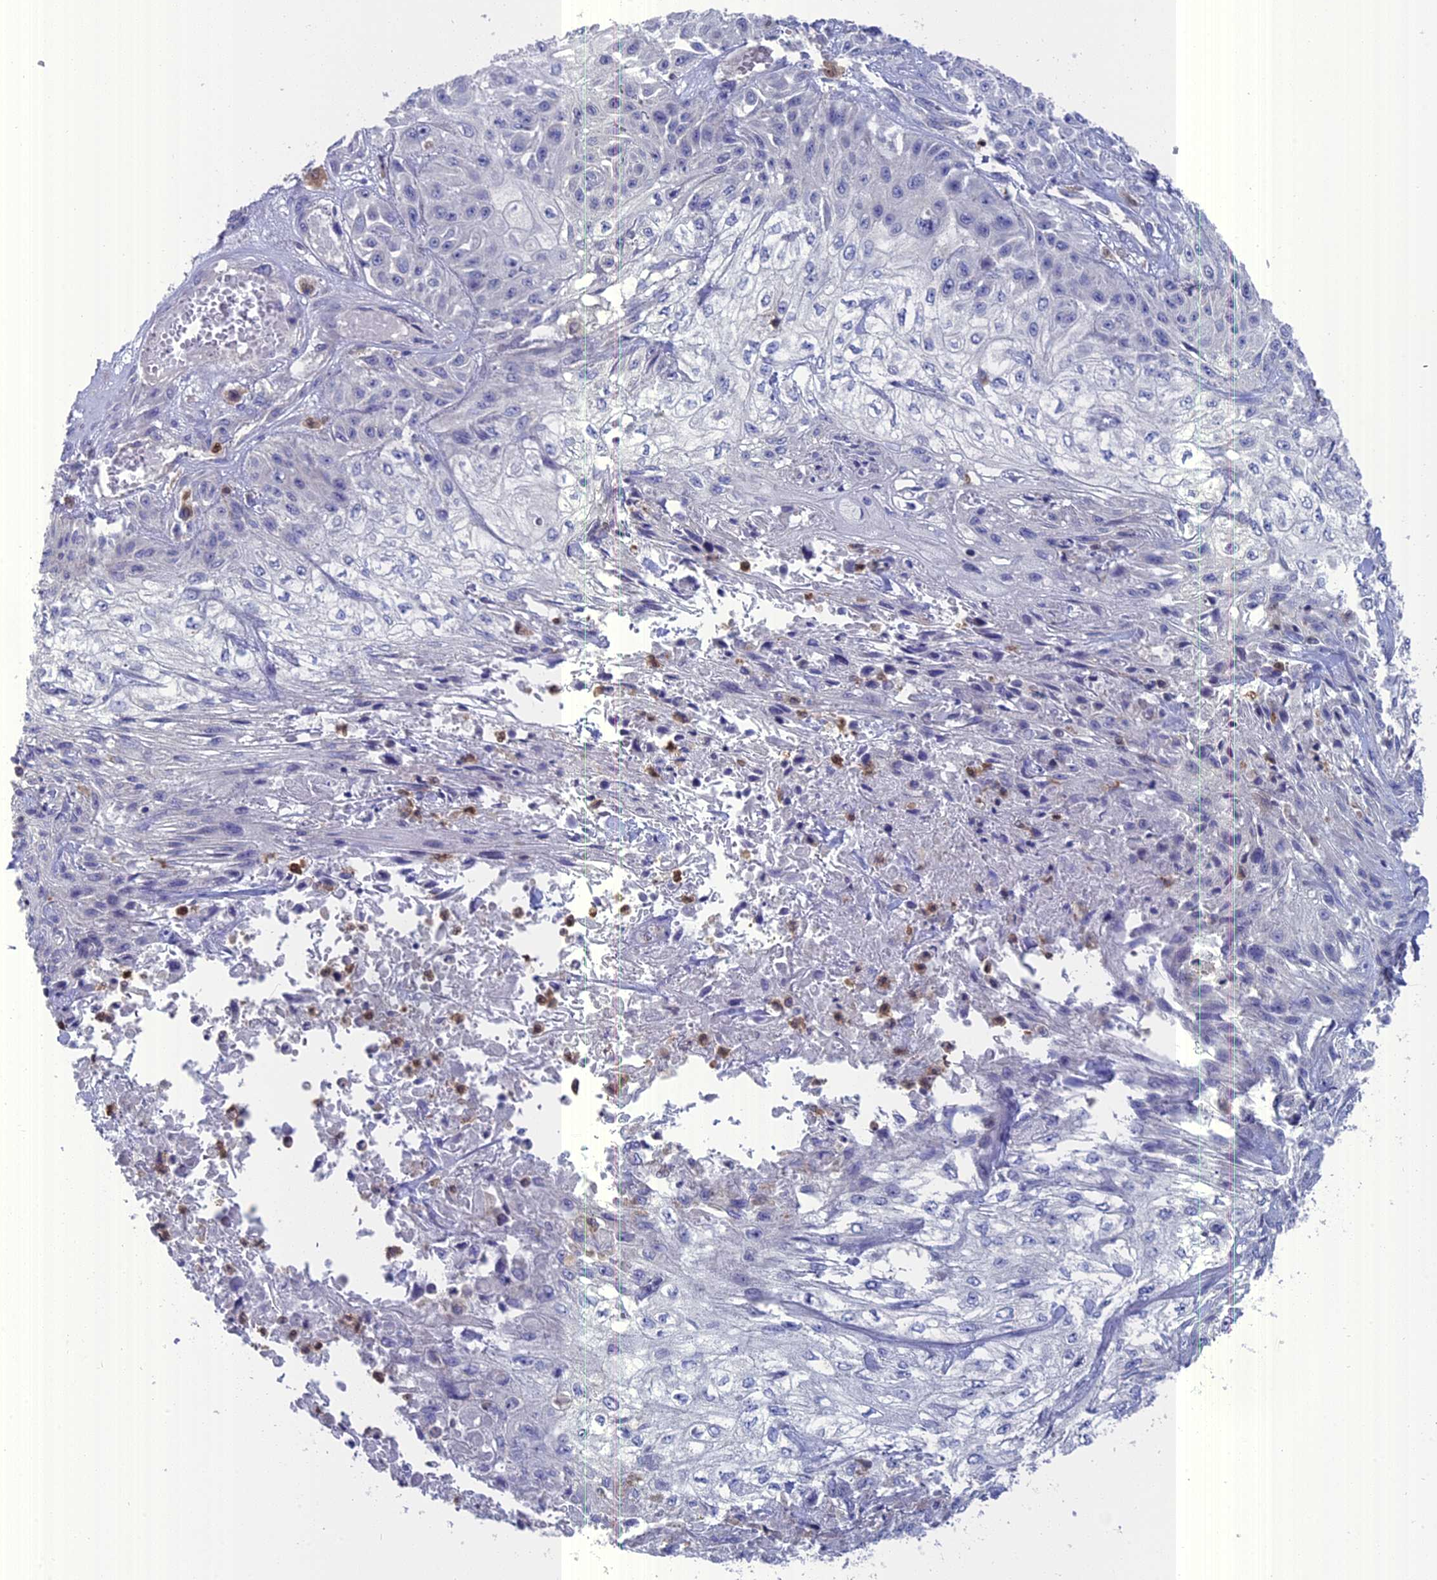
{"staining": {"intensity": "negative", "quantity": "none", "location": "none"}, "tissue": "skin cancer", "cell_type": "Tumor cells", "image_type": "cancer", "snomed": [{"axis": "morphology", "description": "Squamous cell carcinoma, NOS"}, {"axis": "morphology", "description": "Squamous cell carcinoma, metastatic, NOS"}, {"axis": "topography", "description": "Skin"}, {"axis": "topography", "description": "Lymph node"}], "caption": "Immunohistochemistry of skin cancer (metastatic squamous cell carcinoma) displays no expression in tumor cells.", "gene": "NCF4", "patient": {"sex": "male", "age": 75}}